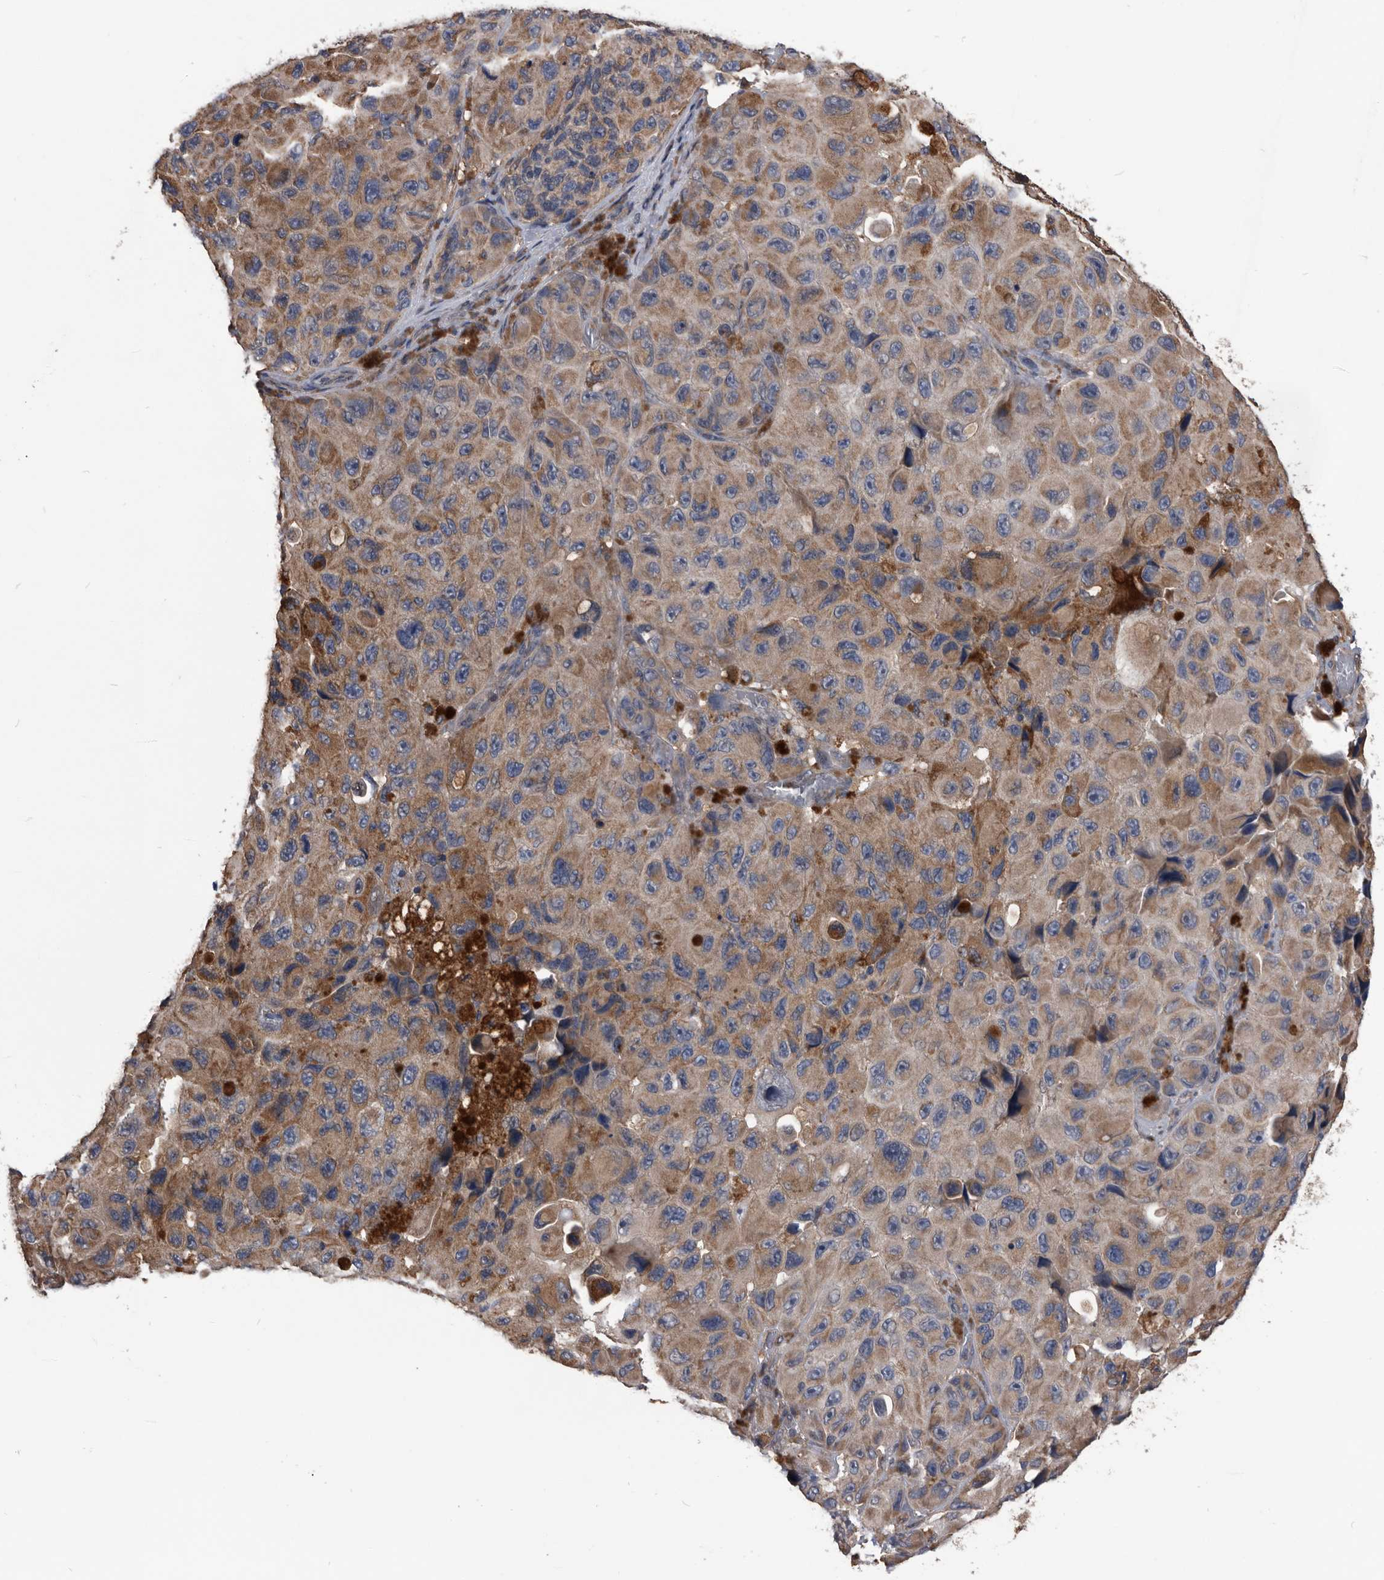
{"staining": {"intensity": "moderate", "quantity": ">75%", "location": "cytoplasmic/membranous"}, "tissue": "melanoma", "cell_type": "Tumor cells", "image_type": "cancer", "snomed": [{"axis": "morphology", "description": "Malignant melanoma, NOS"}, {"axis": "topography", "description": "Skin"}], "caption": "This is a photomicrograph of IHC staining of melanoma, which shows moderate expression in the cytoplasmic/membranous of tumor cells.", "gene": "NRBP1", "patient": {"sex": "female", "age": 73}}